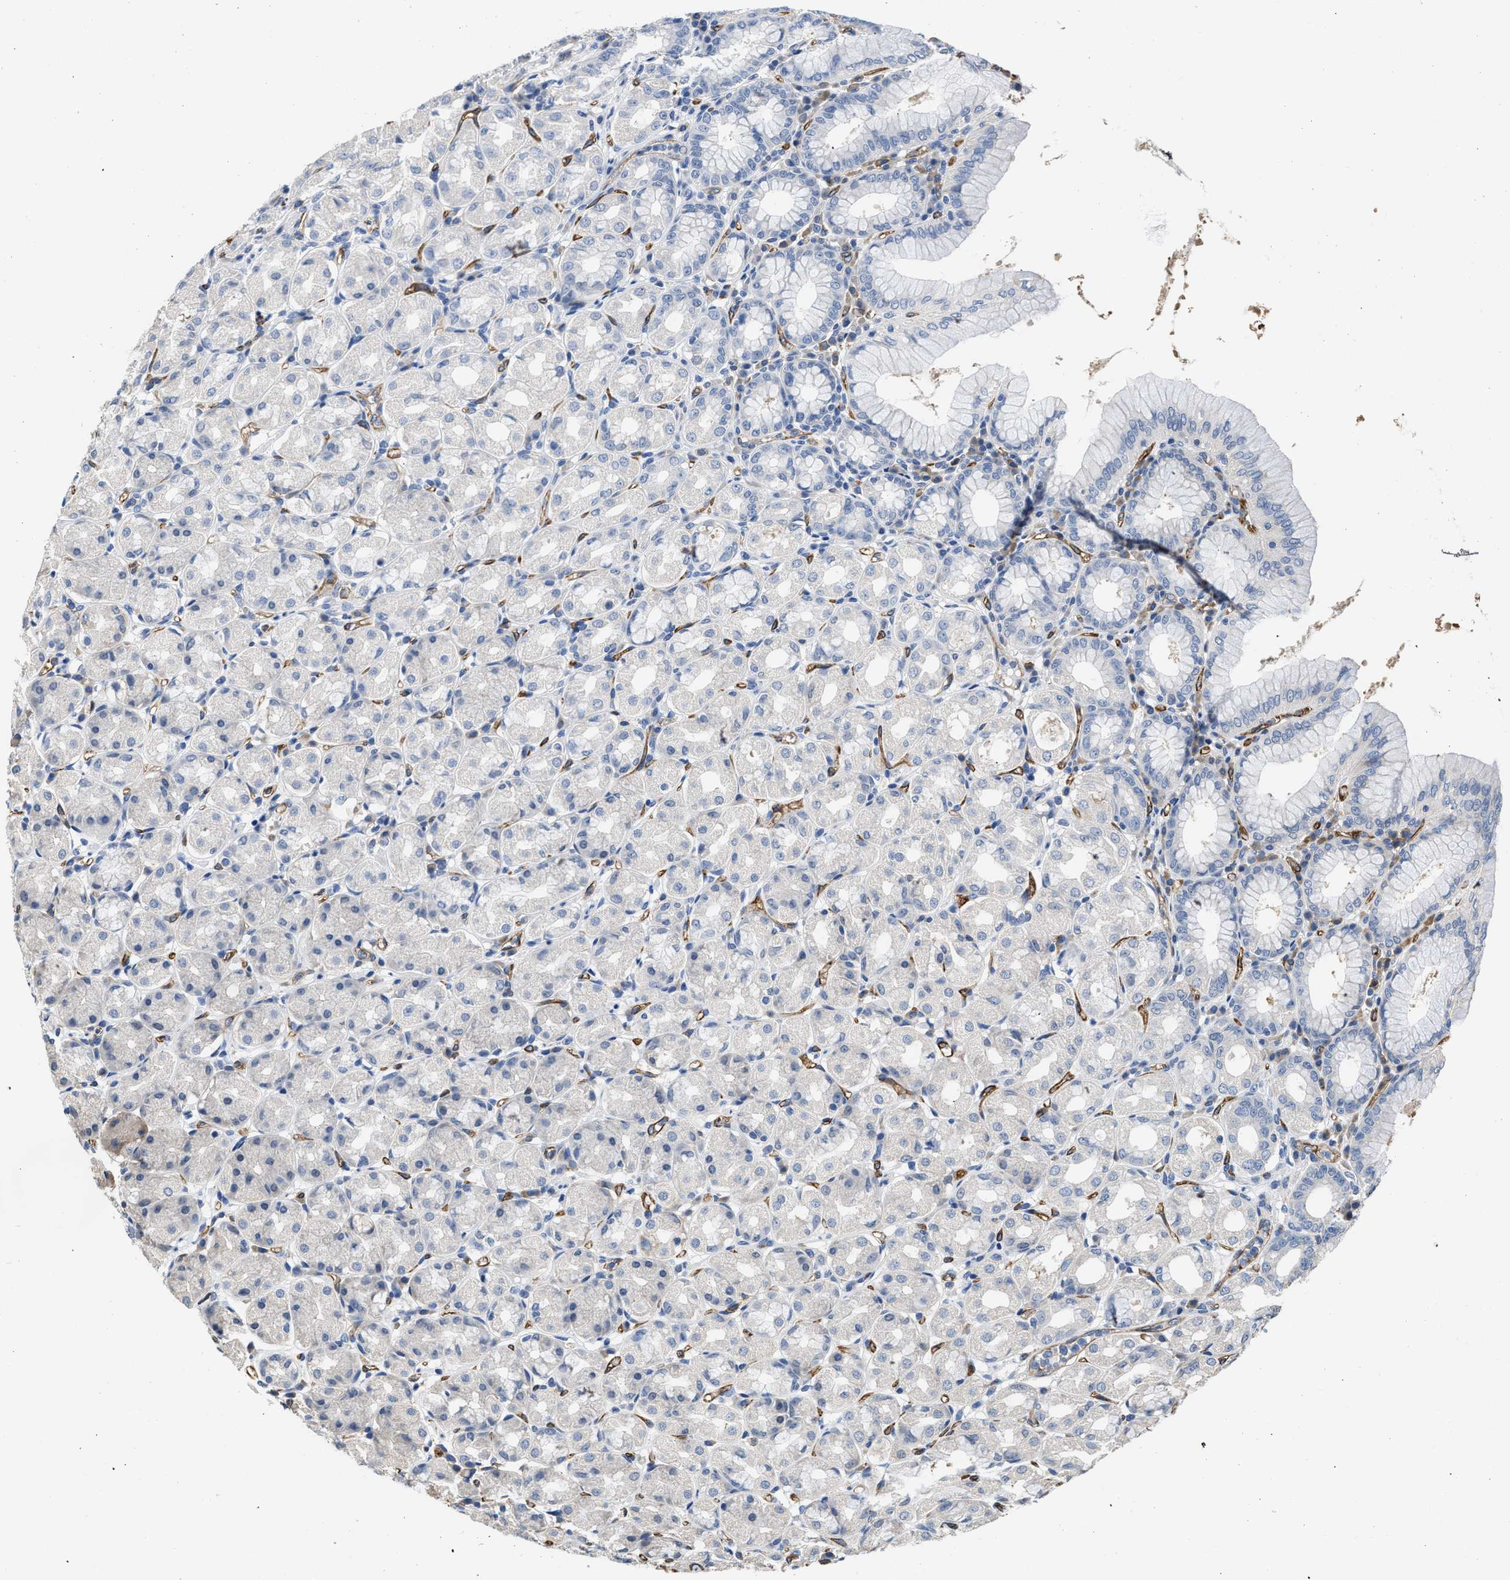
{"staining": {"intensity": "negative", "quantity": "none", "location": "none"}, "tissue": "stomach", "cell_type": "Glandular cells", "image_type": "normal", "snomed": [{"axis": "morphology", "description": "Normal tissue, NOS"}, {"axis": "topography", "description": "Stomach"}, {"axis": "topography", "description": "Stomach, lower"}], "caption": "The immunohistochemistry image has no significant staining in glandular cells of stomach.", "gene": "C22orf42", "patient": {"sex": "female", "age": 56}}